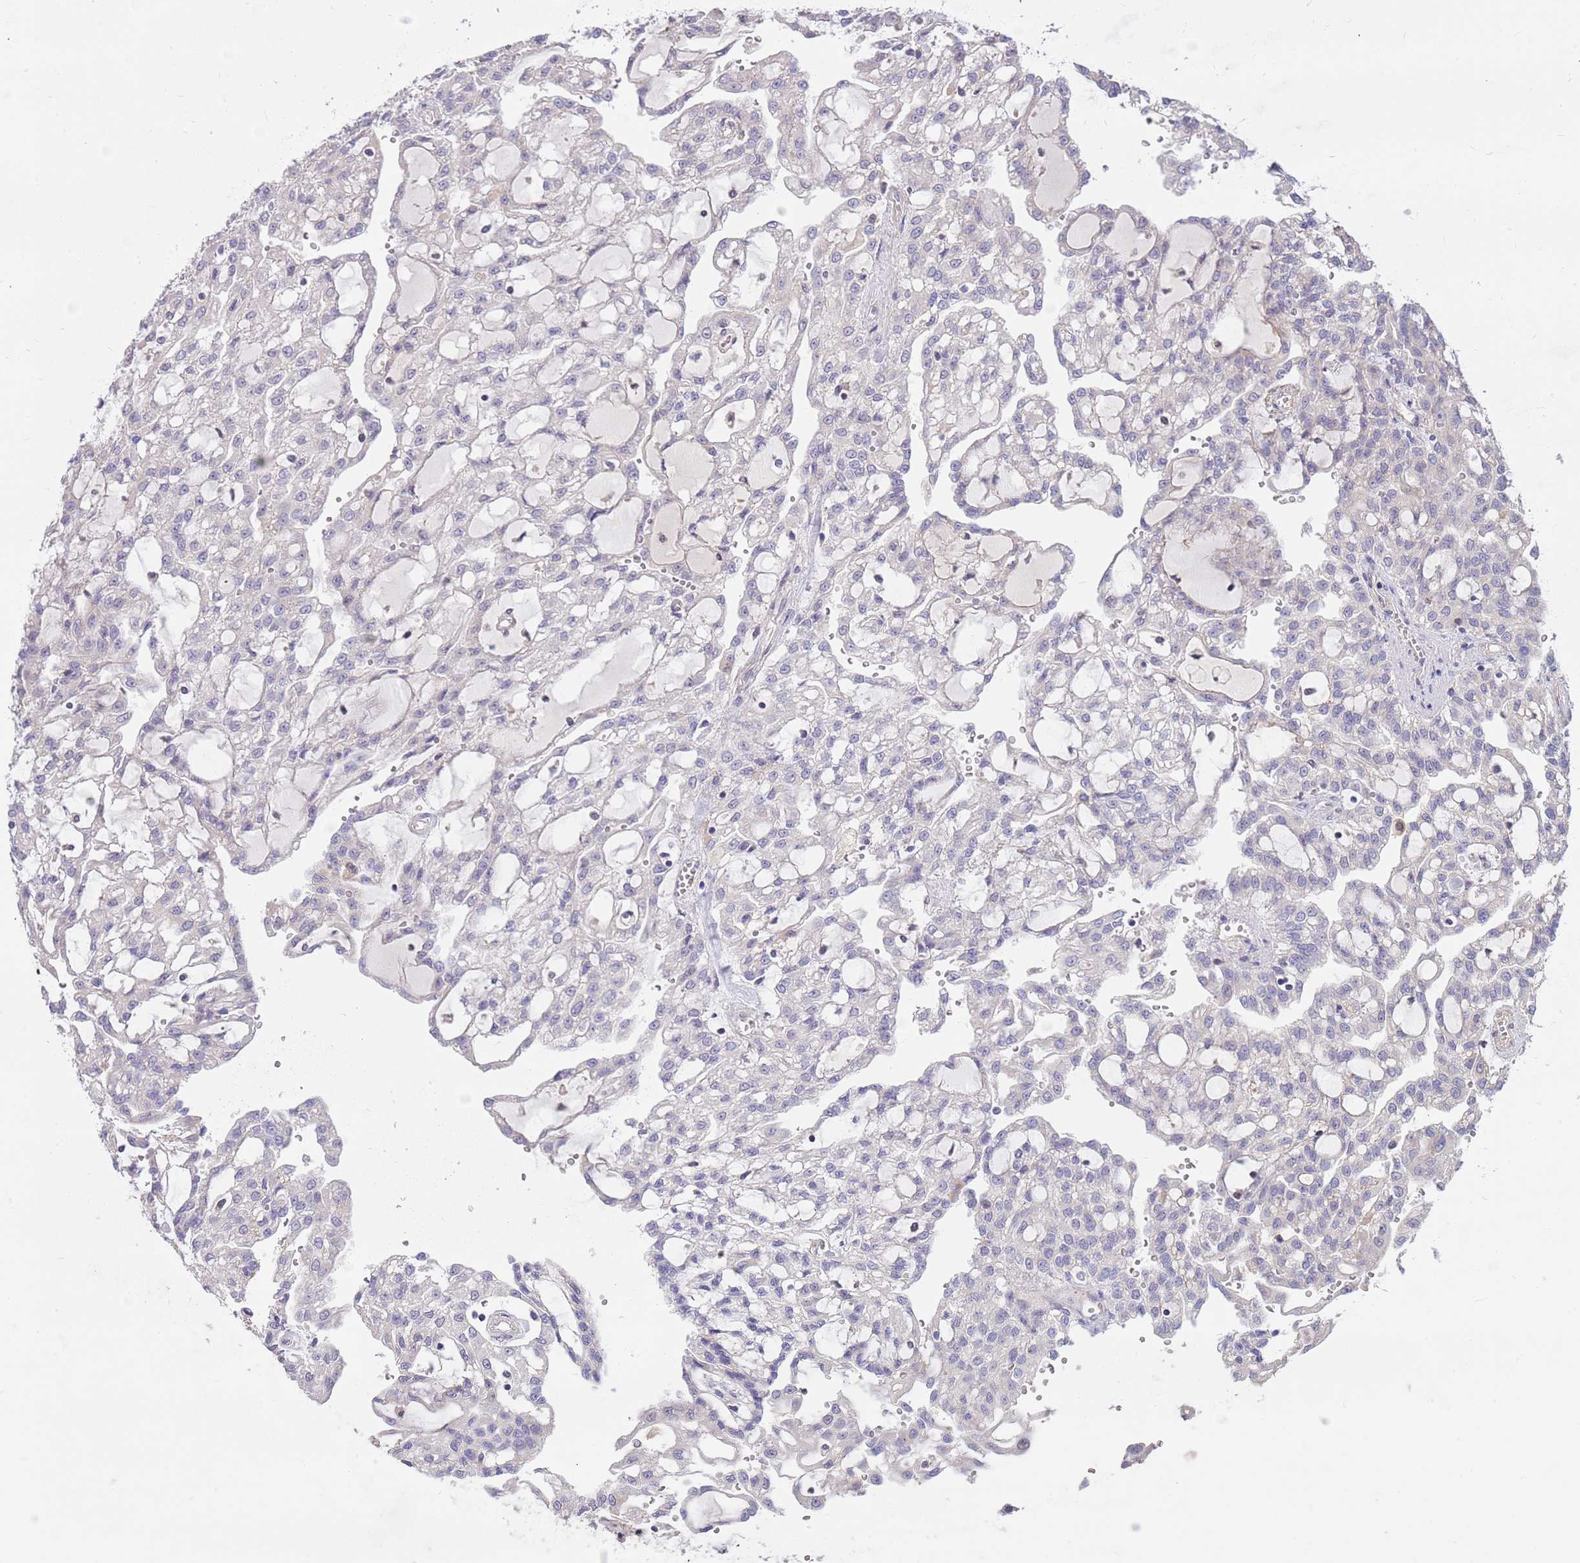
{"staining": {"intensity": "negative", "quantity": "none", "location": "none"}, "tissue": "renal cancer", "cell_type": "Tumor cells", "image_type": "cancer", "snomed": [{"axis": "morphology", "description": "Adenocarcinoma, NOS"}, {"axis": "topography", "description": "Kidney"}], "caption": "This image is of adenocarcinoma (renal) stained with immunohistochemistry (IHC) to label a protein in brown with the nuclei are counter-stained blue. There is no expression in tumor cells.", "gene": "MVD", "patient": {"sex": "male", "age": 63}}